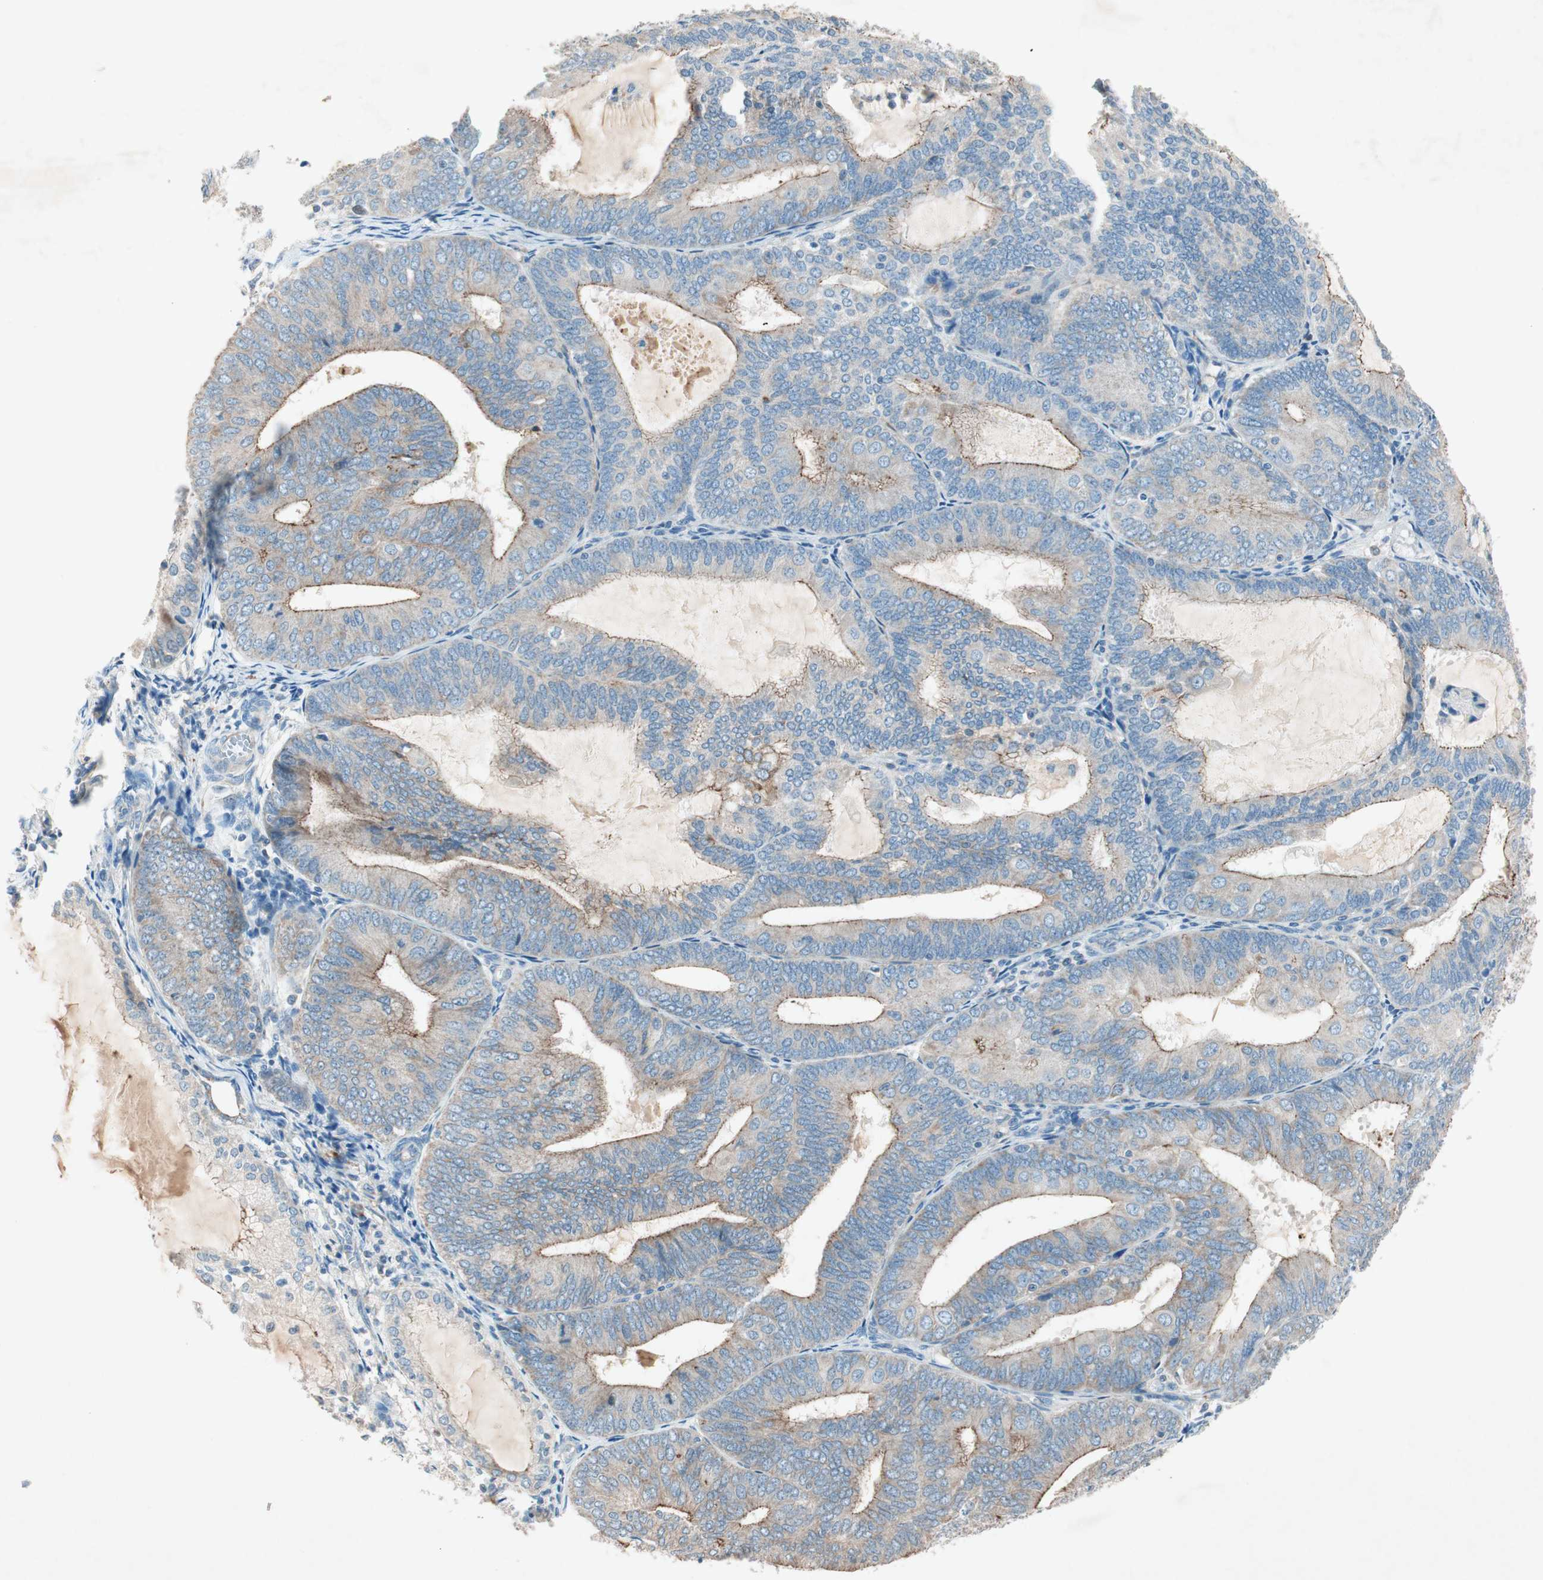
{"staining": {"intensity": "weak", "quantity": "25%-75%", "location": "cytoplasmic/membranous"}, "tissue": "endometrial cancer", "cell_type": "Tumor cells", "image_type": "cancer", "snomed": [{"axis": "morphology", "description": "Adenocarcinoma, NOS"}, {"axis": "topography", "description": "Endometrium"}], "caption": "Endometrial cancer stained with DAB IHC displays low levels of weak cytoplasmic/membranous staining in approximately 25%-75% of tumor cells.", "gene": "NKAIN1", "patient": {"sex": "female", "age": 81}}